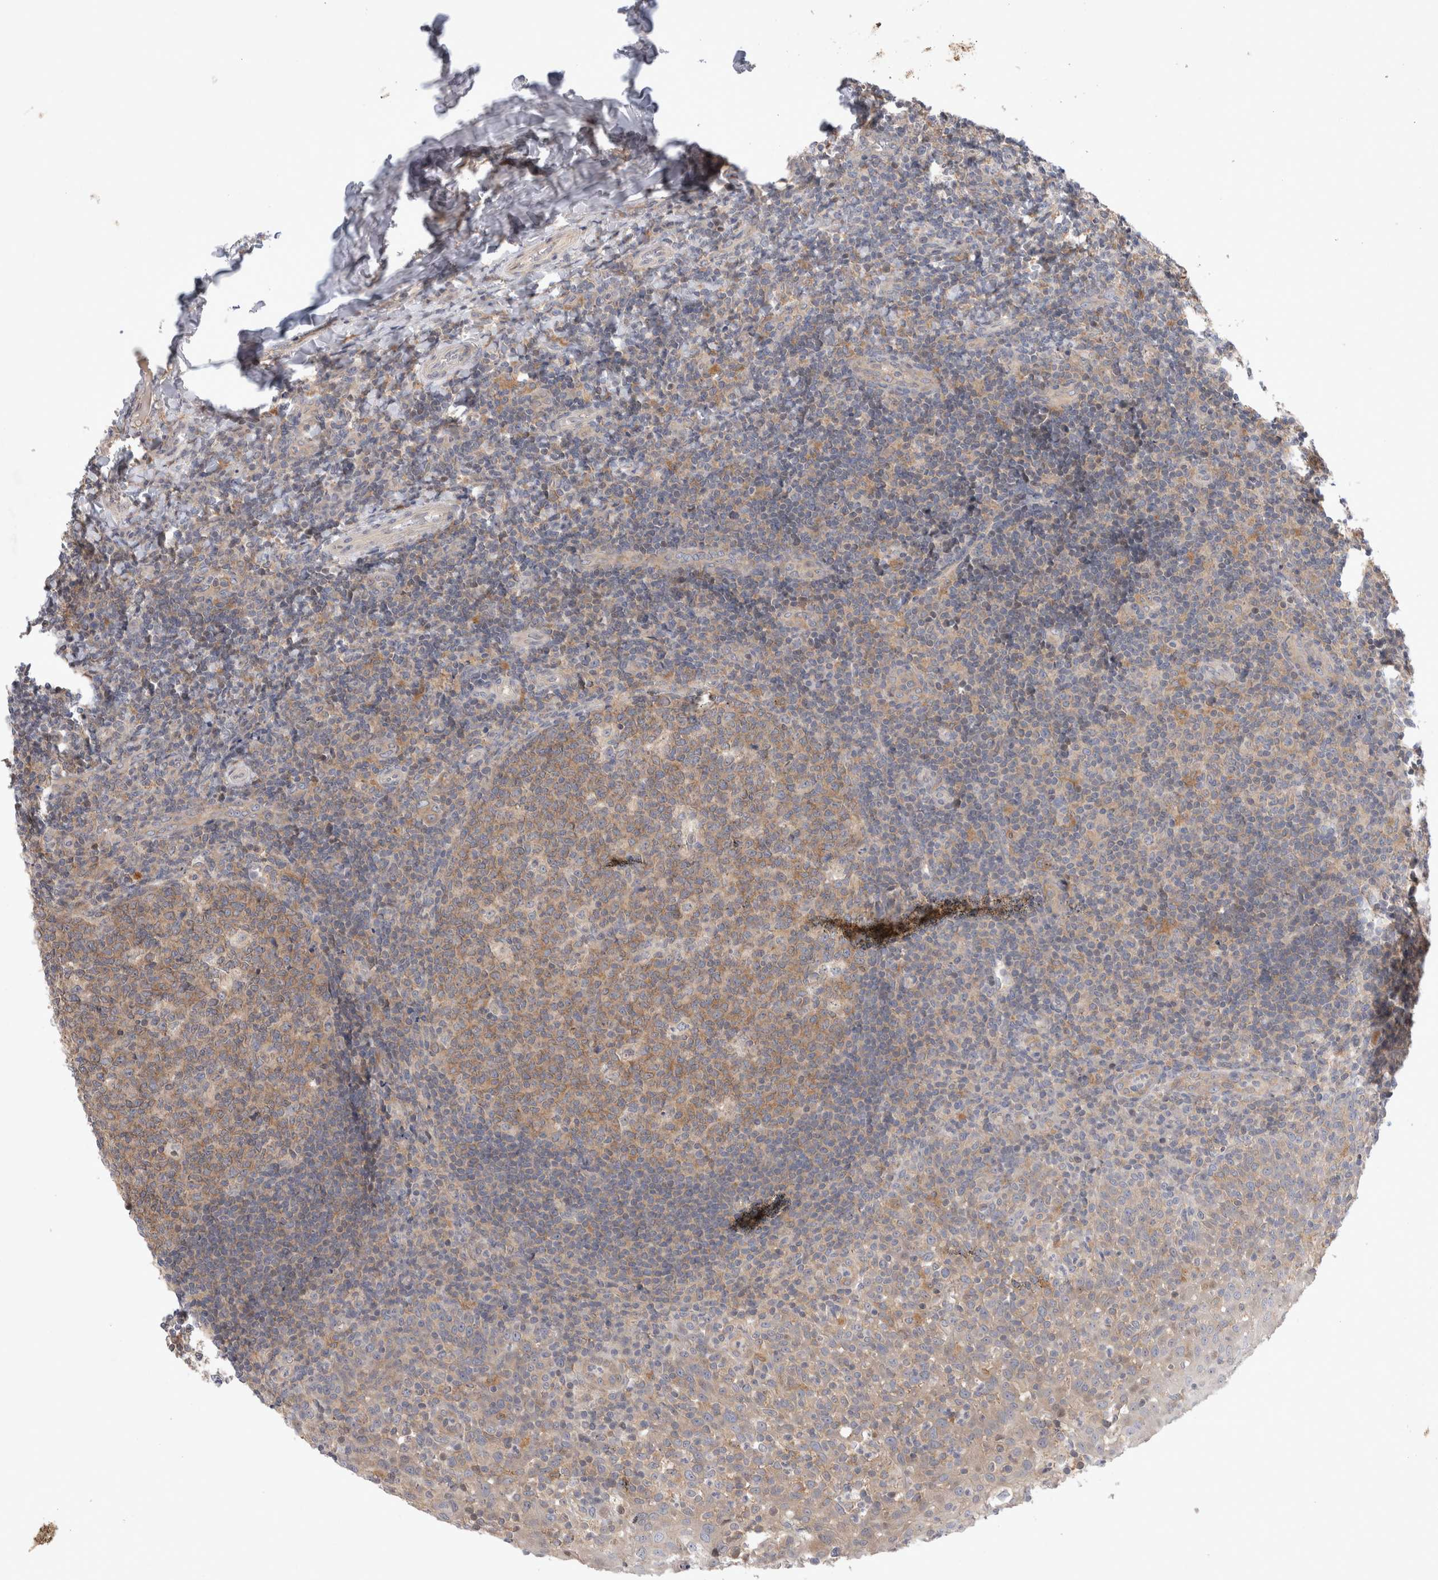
{"staining": {"intensity": "weak", "quantity": ">75%", "location": "cytoplasmic/membranous"}, "tissue": "tonsil", "cell_type": "Germinal center cells", "image_type": "normal", "snomed": [{"axis": "morphology", "description": "Normal tissue, NOS"}, {"axis": "topography", "description": "Tonsil"}], "caption": "A brown stain shows weak cytoplasmic/membranous staining of a protein in germinal center cells of unremarkable tonsil.", "gene": "HTT", "patient": {"sex": "female", "age": 19}}